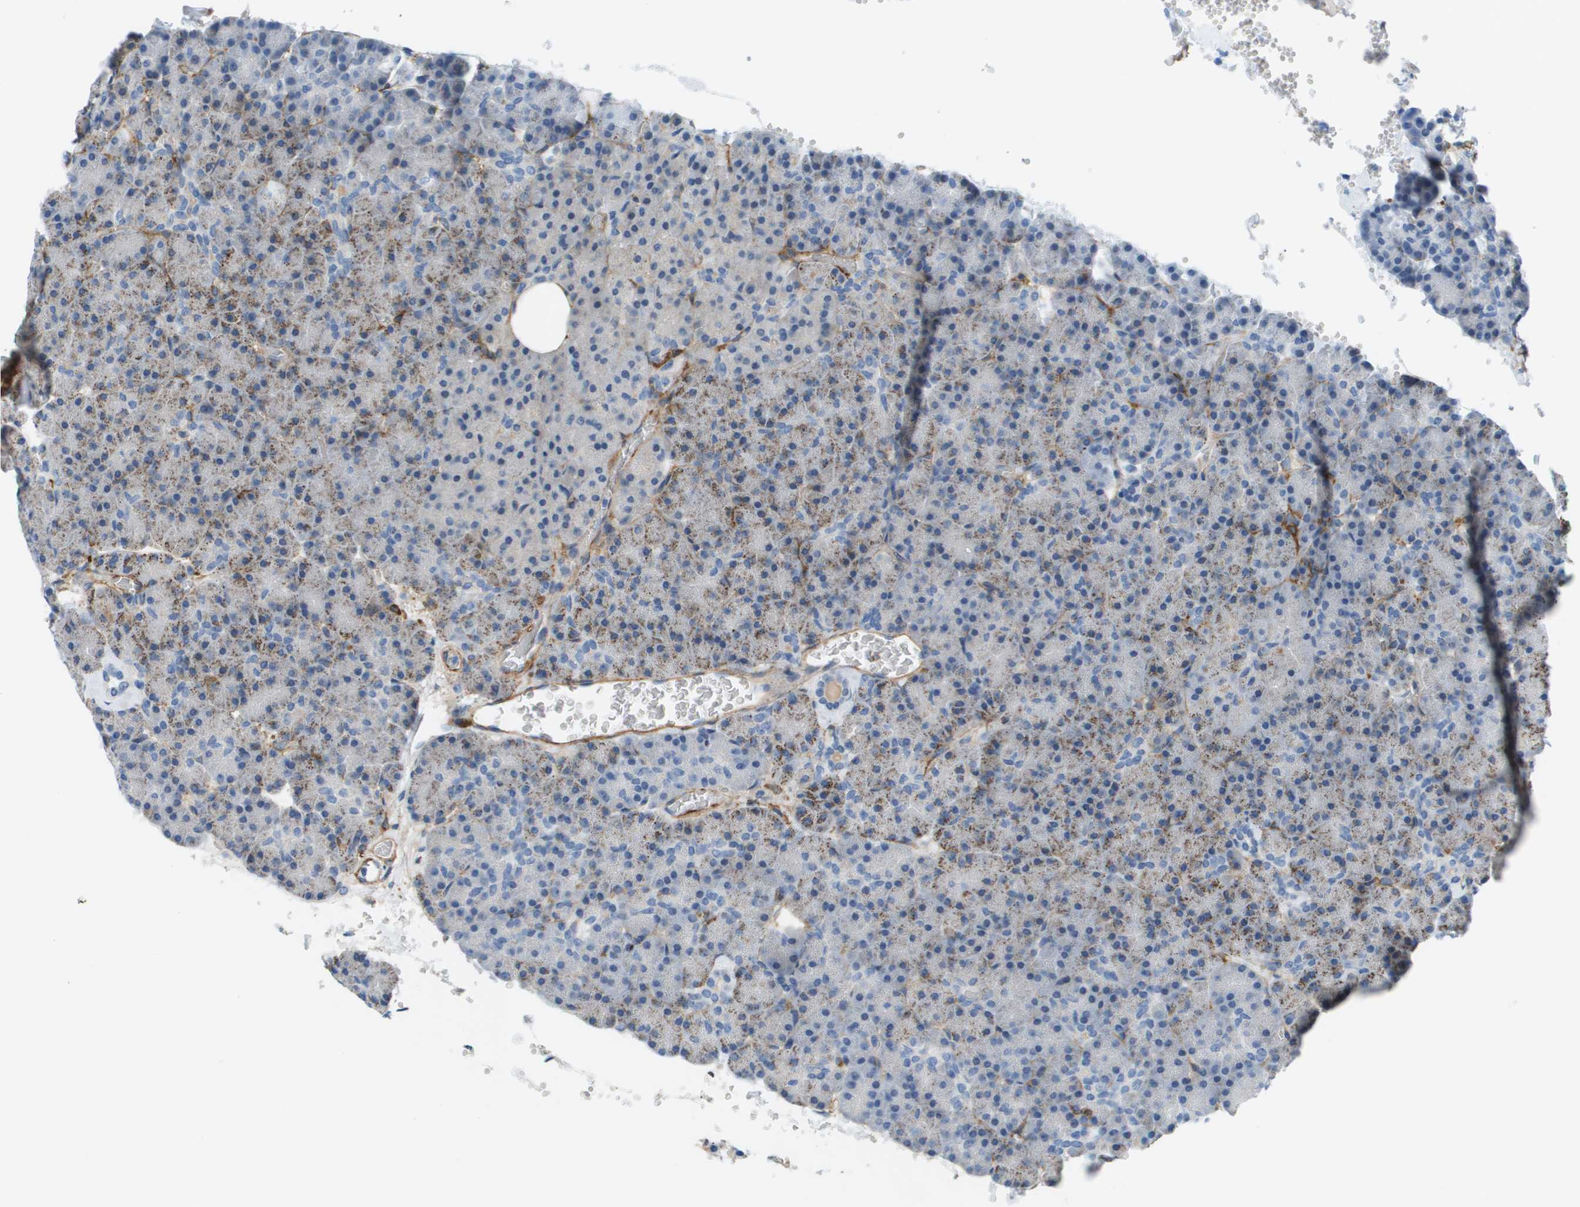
{"staining": {"intensity": "moderate", "quantity": "25%-75%", "location": "cytoplasmic/membranous"}, "tissue": "pancreas", "cell_type": "Exocrine glandular cells", "image_type": "normal", "snomed": [{"axis": "morphology", "description": "Normal tissue, NOS"}, {"axis": "topography", "description": "Pancreas"}], "caption": "The histopathology image shows immunohistochemical staining of benign pancreas. There is moderate cytoplasmic/membranous expression is identified in approximately 25%-75% of exocrine glandular cells.", "gene": "ZBTB43", "patient": {"sex": "female", "age": 35}}